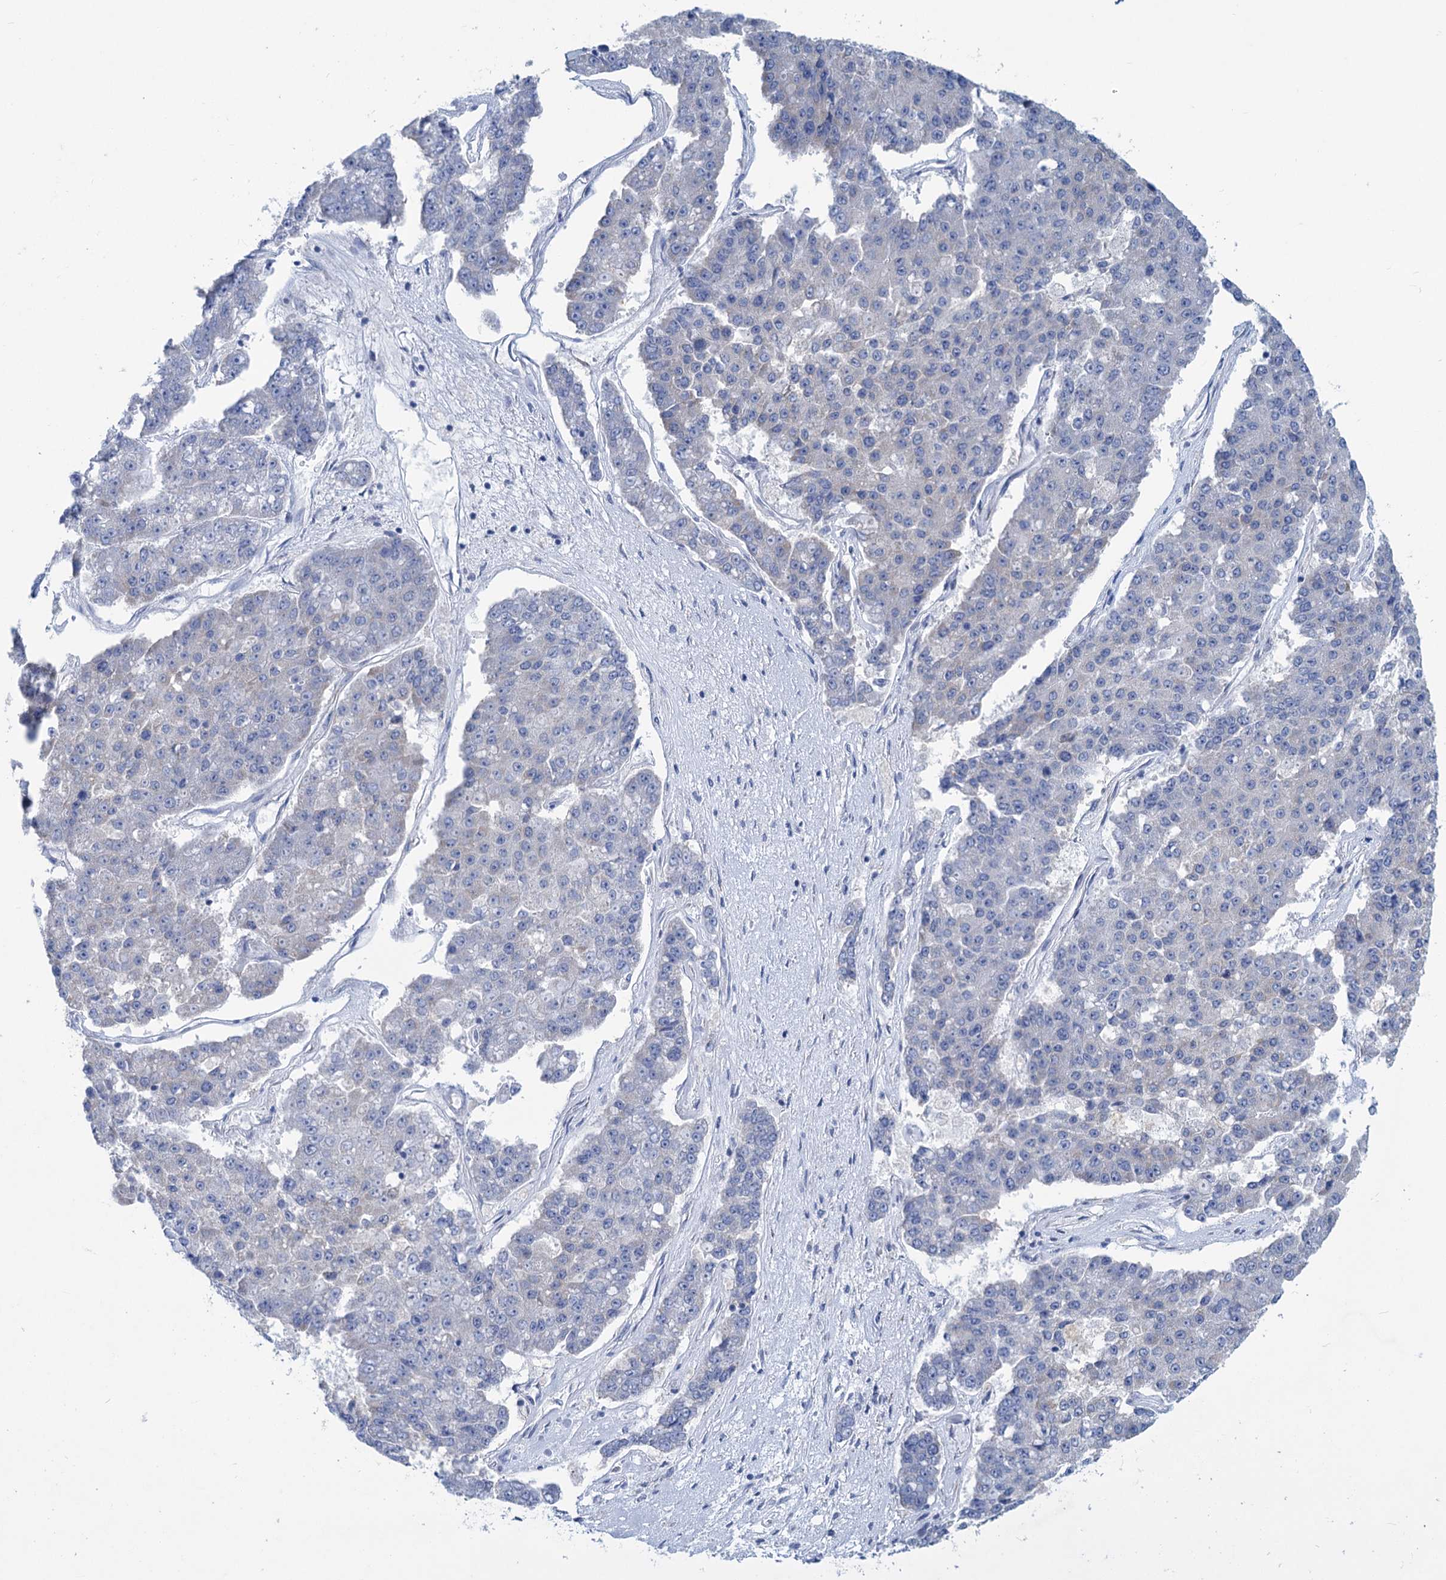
{"staining": {"intensity": "negative", "quantity": "none", "location": "none"}, "tissue": "pancreatic cancer", "cell_type": "Tumor cells", "image_type": "cancer", "snomed": [{"axis": "morphology", "description": "Adenocarcinoma, NOS"}, {"axis": "topography", "description": "Pancreas"}], "caption": "Image shows no significant protein positivity in tumor cells of pancreatic cancer.", "gene": "NEU3", "patient": {"sex": "male", "age": 50}}